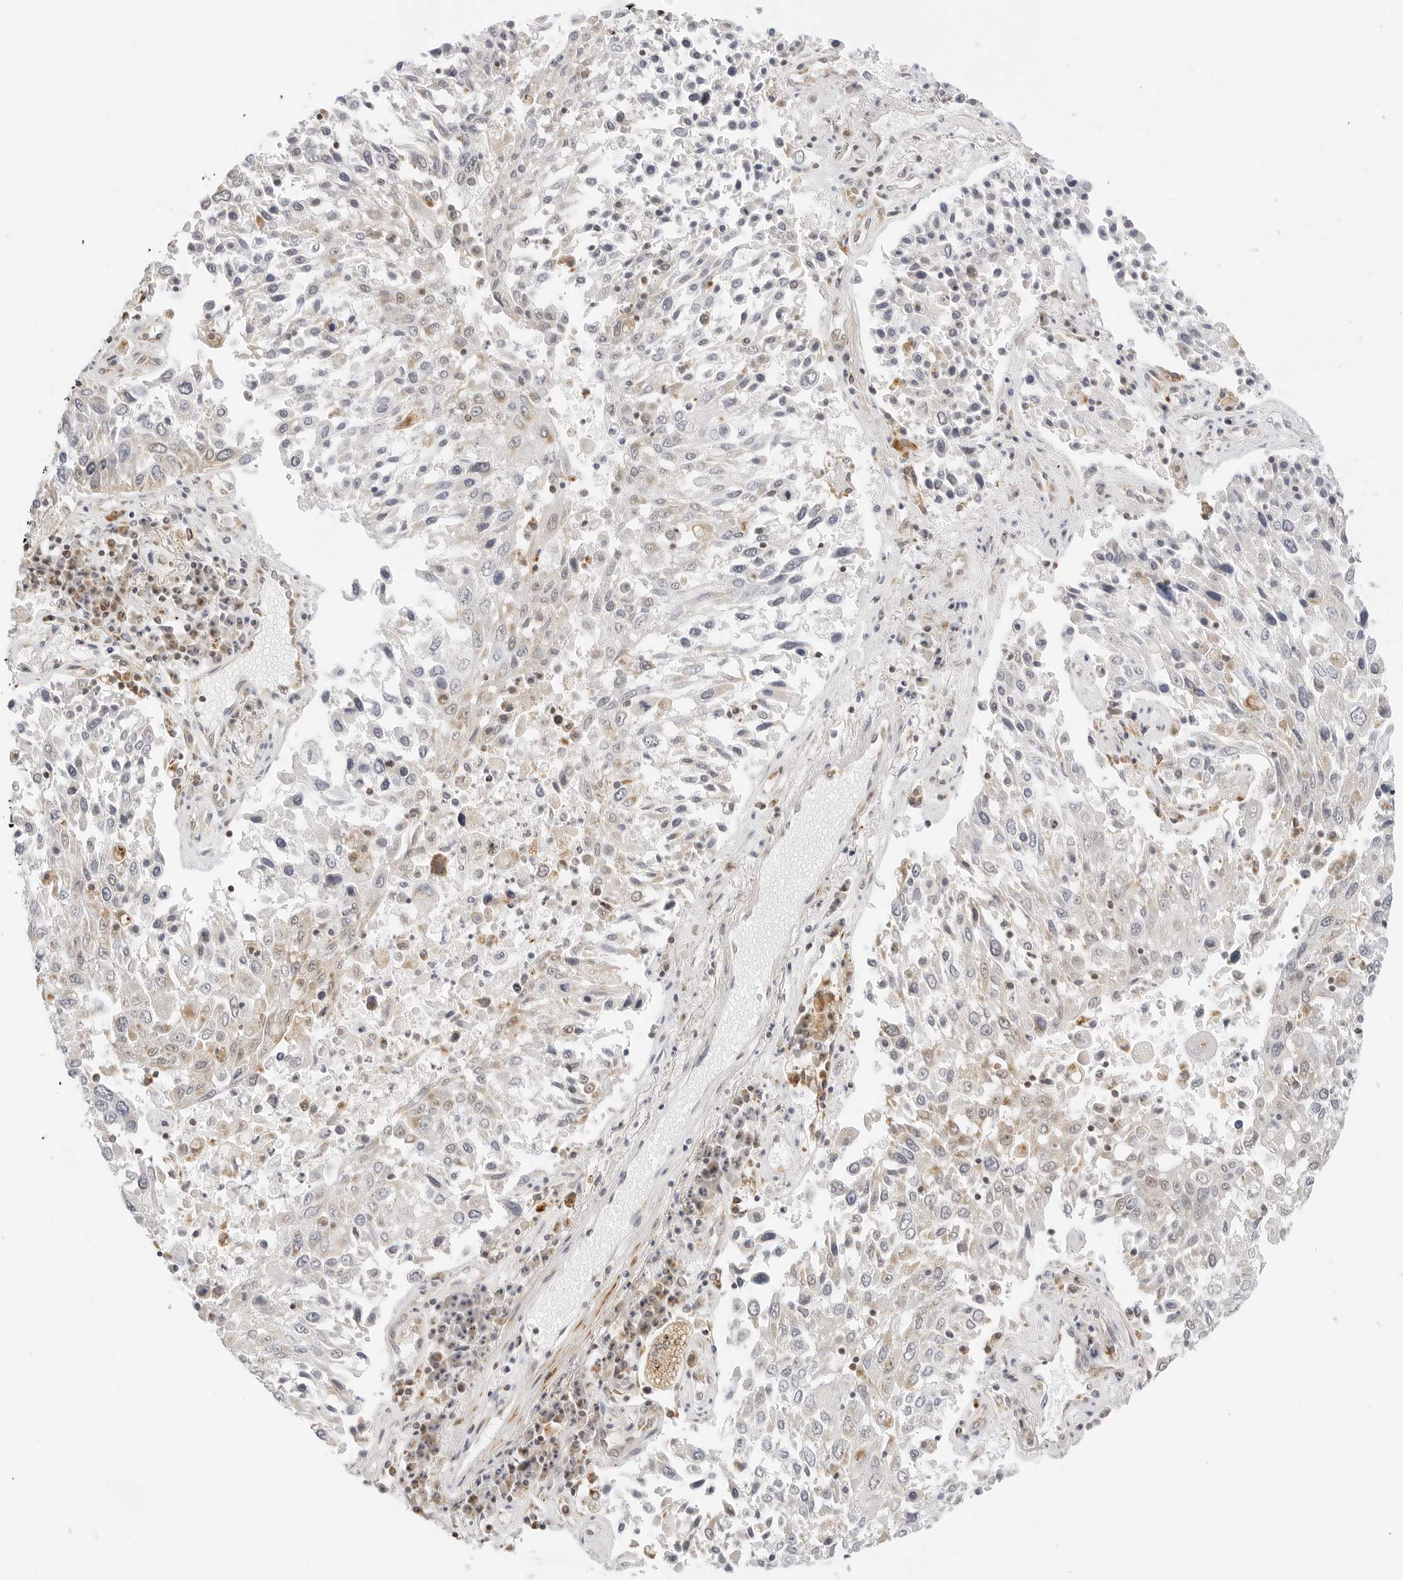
{"staining": {"intensity": "negative", "quantity": "none", "location": "none"}, "tissue": "lung cancer", "cell_type": "Tumor cells", "image_type": "cancer", "snomed": [{"axis": "morphology", "description": "Squamous cell carcinoma, NOS"}, {"axis": "topography", "description": "Lung"}], "caption": "DAB (3,3'-diaminobenzidine) immunohistochemical staining of squamous cell carcinoma (lung) demonstrates no significant staining in tumor cells.", "gene": "GORAB", "patient": {"sex": "male", "age": 65}}